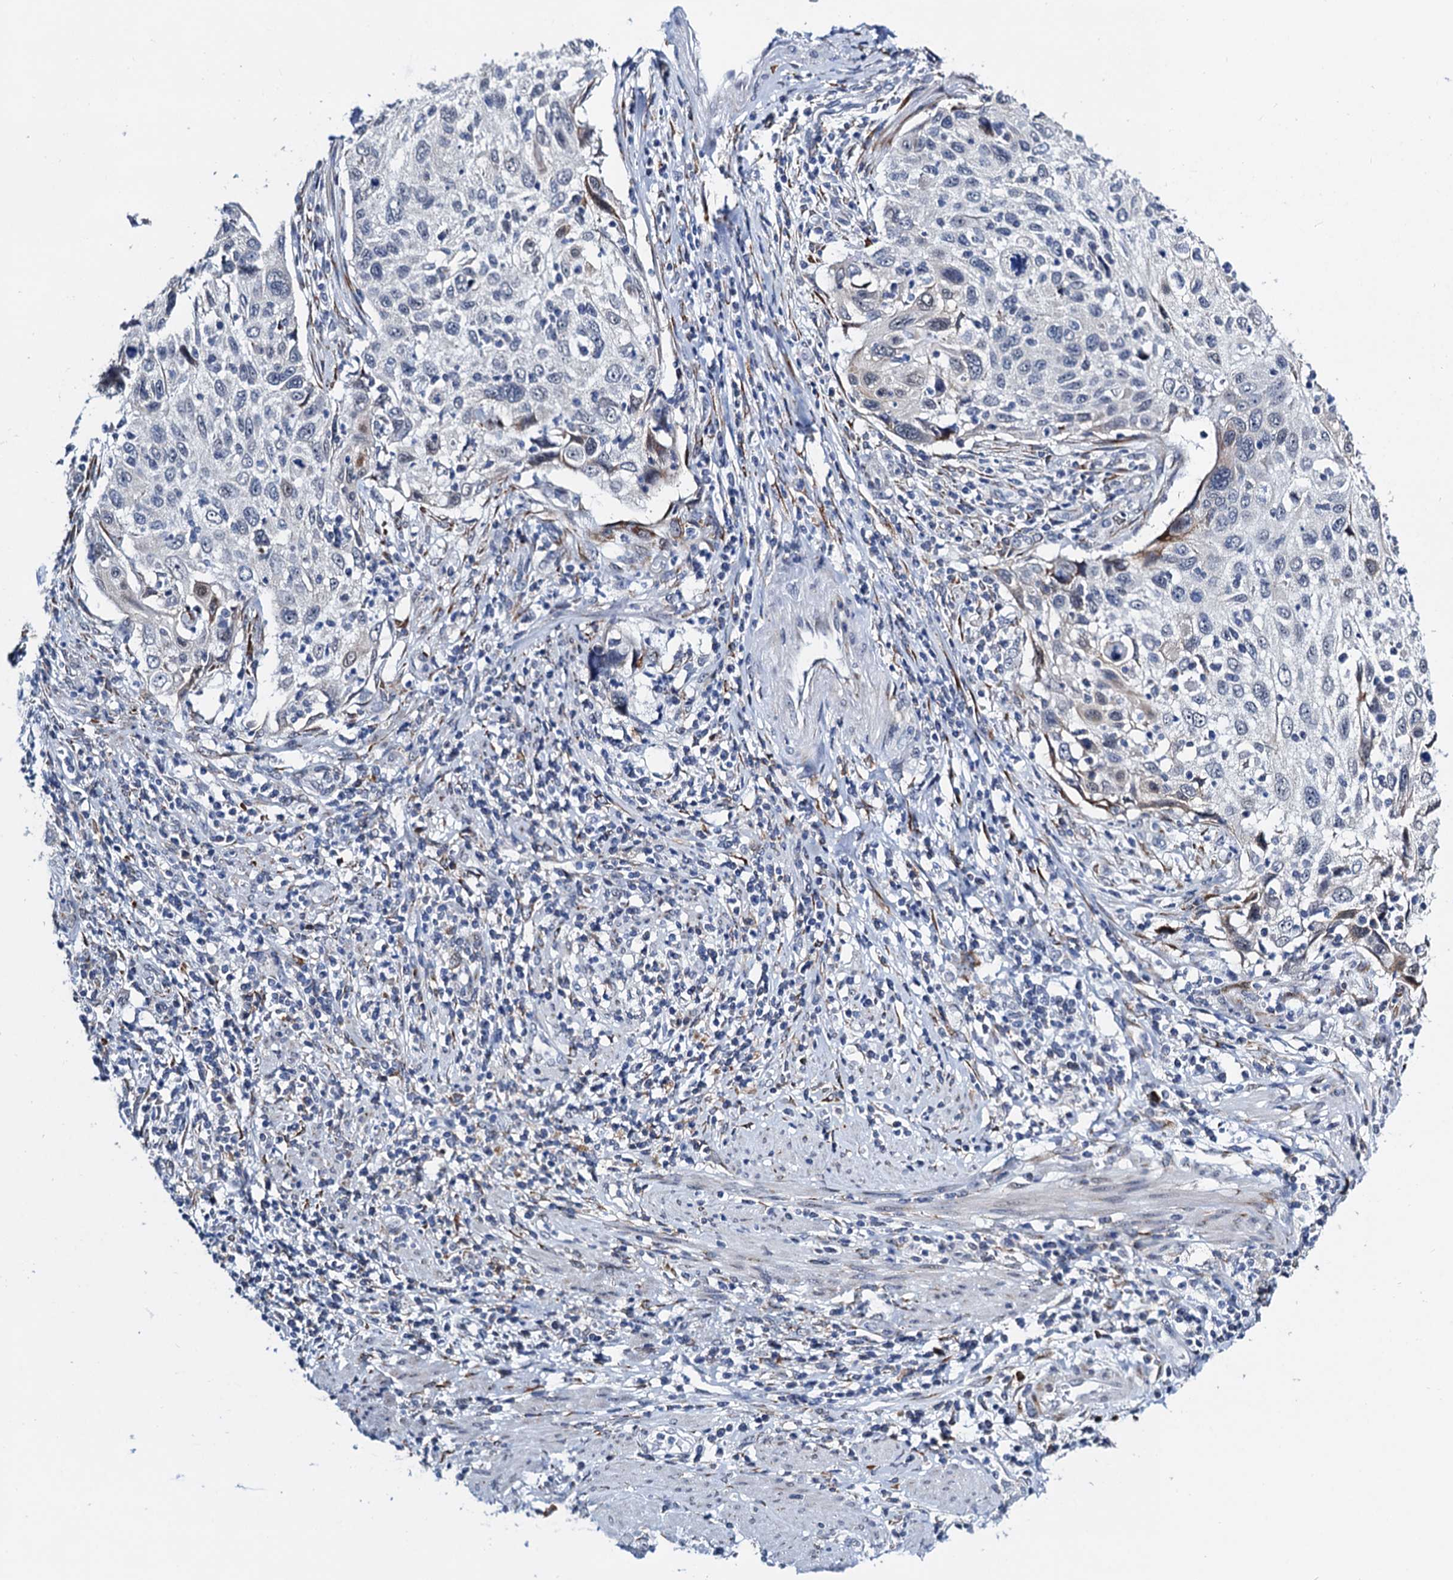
{"staining": {"intensity": "negative", "quantity": "none", "location": "none"}, "tissue": "cervical cancer", "cell_type": "Tumor cells", "image_type": "cancer", "snomed": [{"axis": "morphology", "description": "Squamous cell carcinoma, NOS"}, {"axis": "topography", "description": "Cervix"}], "caption": "There is no significant positivity in tumor cells of cervical cancer.", "gene": "SLC7A10", "patient": {"sex": "female", "age": 70}}